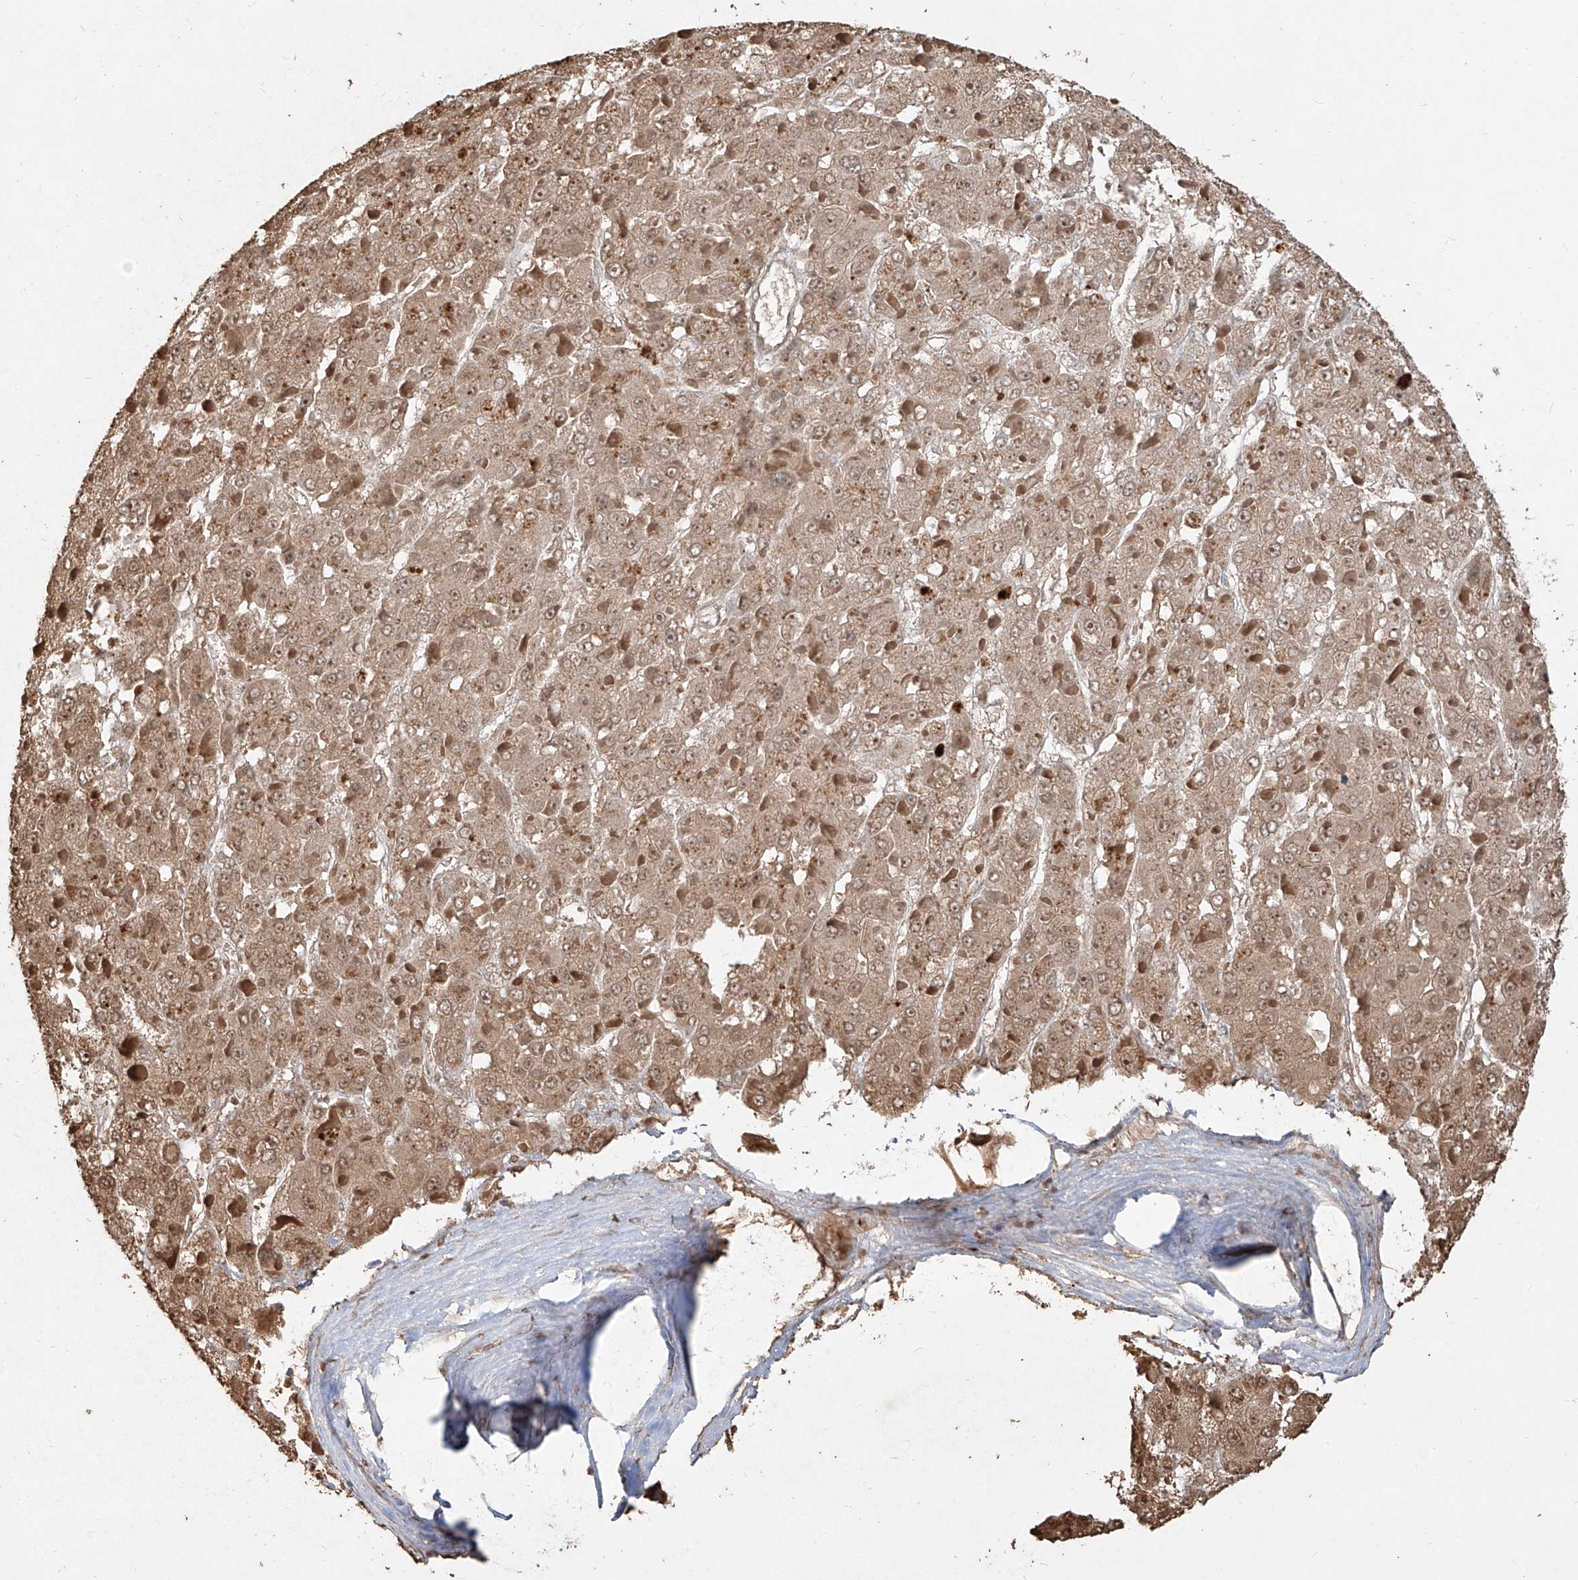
{"staining": {"intensity": "moderate", "quantity": ">75%", "location": "cytoplasmic/membranous,nuclear"}, "tissue": "liver cancer", "cell_type": "Tumor cells", "image_type": "cancer", "snomed": [{"axis": "morphology", "description": "Carcinoma, Hepatocellular, NOS"}, {"axis": "topography", "description": "Liver"}], "caption": "A brown stain shows moderate cytoplasmic/membranous and nuclear expression of a protein in hepatocellular carcinoma (liver) tumor cells. (brown staining indicates protein expression, while blue staining denotes nuclei).", "gene": "UBE2K", "patient": {"sex": "female", "age": 73}}